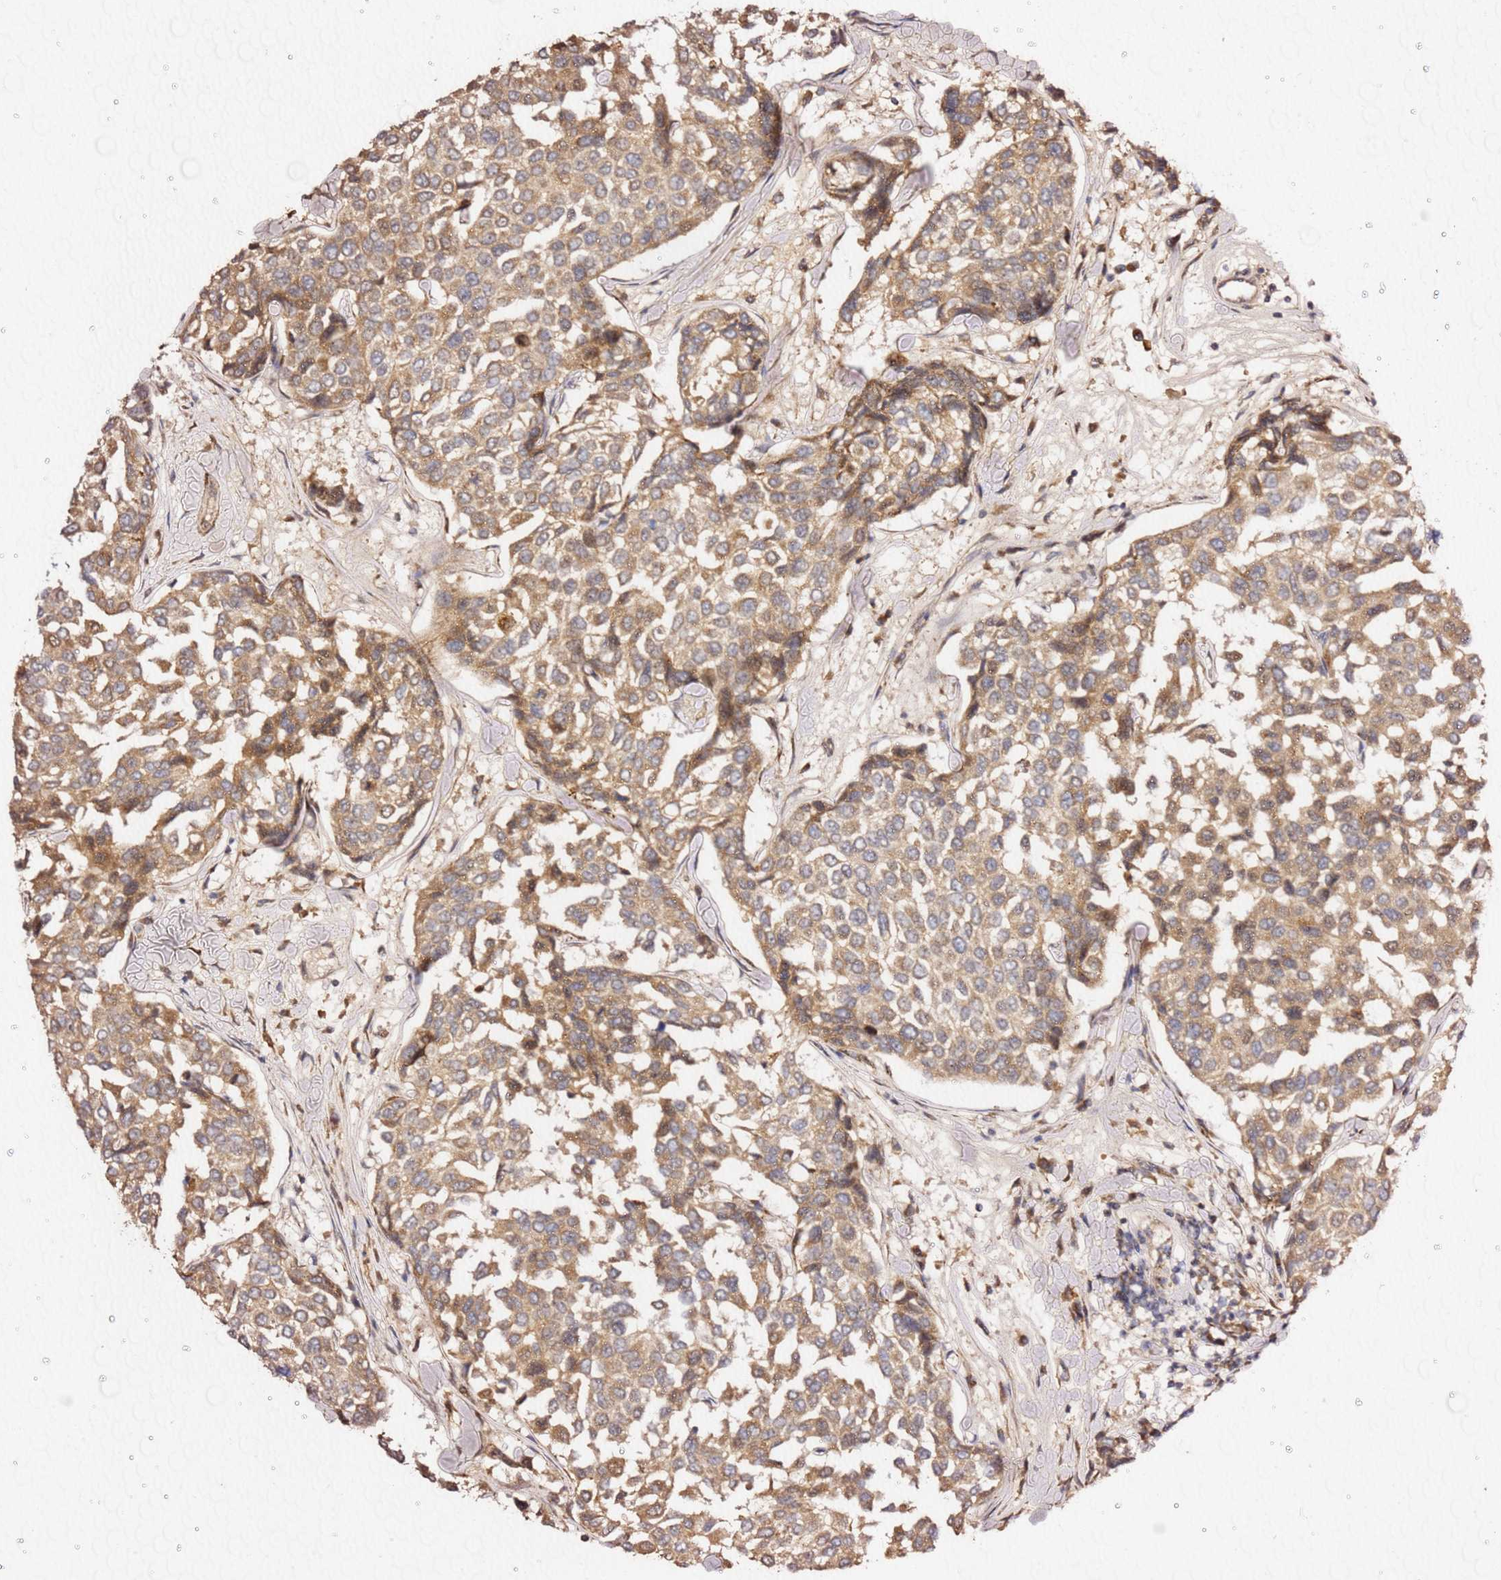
{"staining": {"intensity": "moderate", "quantity": ">75%", "location": "cytoplasmic/membranous"}, "tissue": "breast cancer", "cell_type": "Tumor cells", "image_type": "cancer", "snomed": [{"axis": "morphology", "description": "Duct carcinoma"}, {"axis": "topography", "description": "Breast"}], "caption": "Breast cancer stained for a protein exhibits moderate cytoplasmic/membranous positivity in tumor cells.", "gene": "KIF25", "patient": {"sex": "female", "age": 55}}